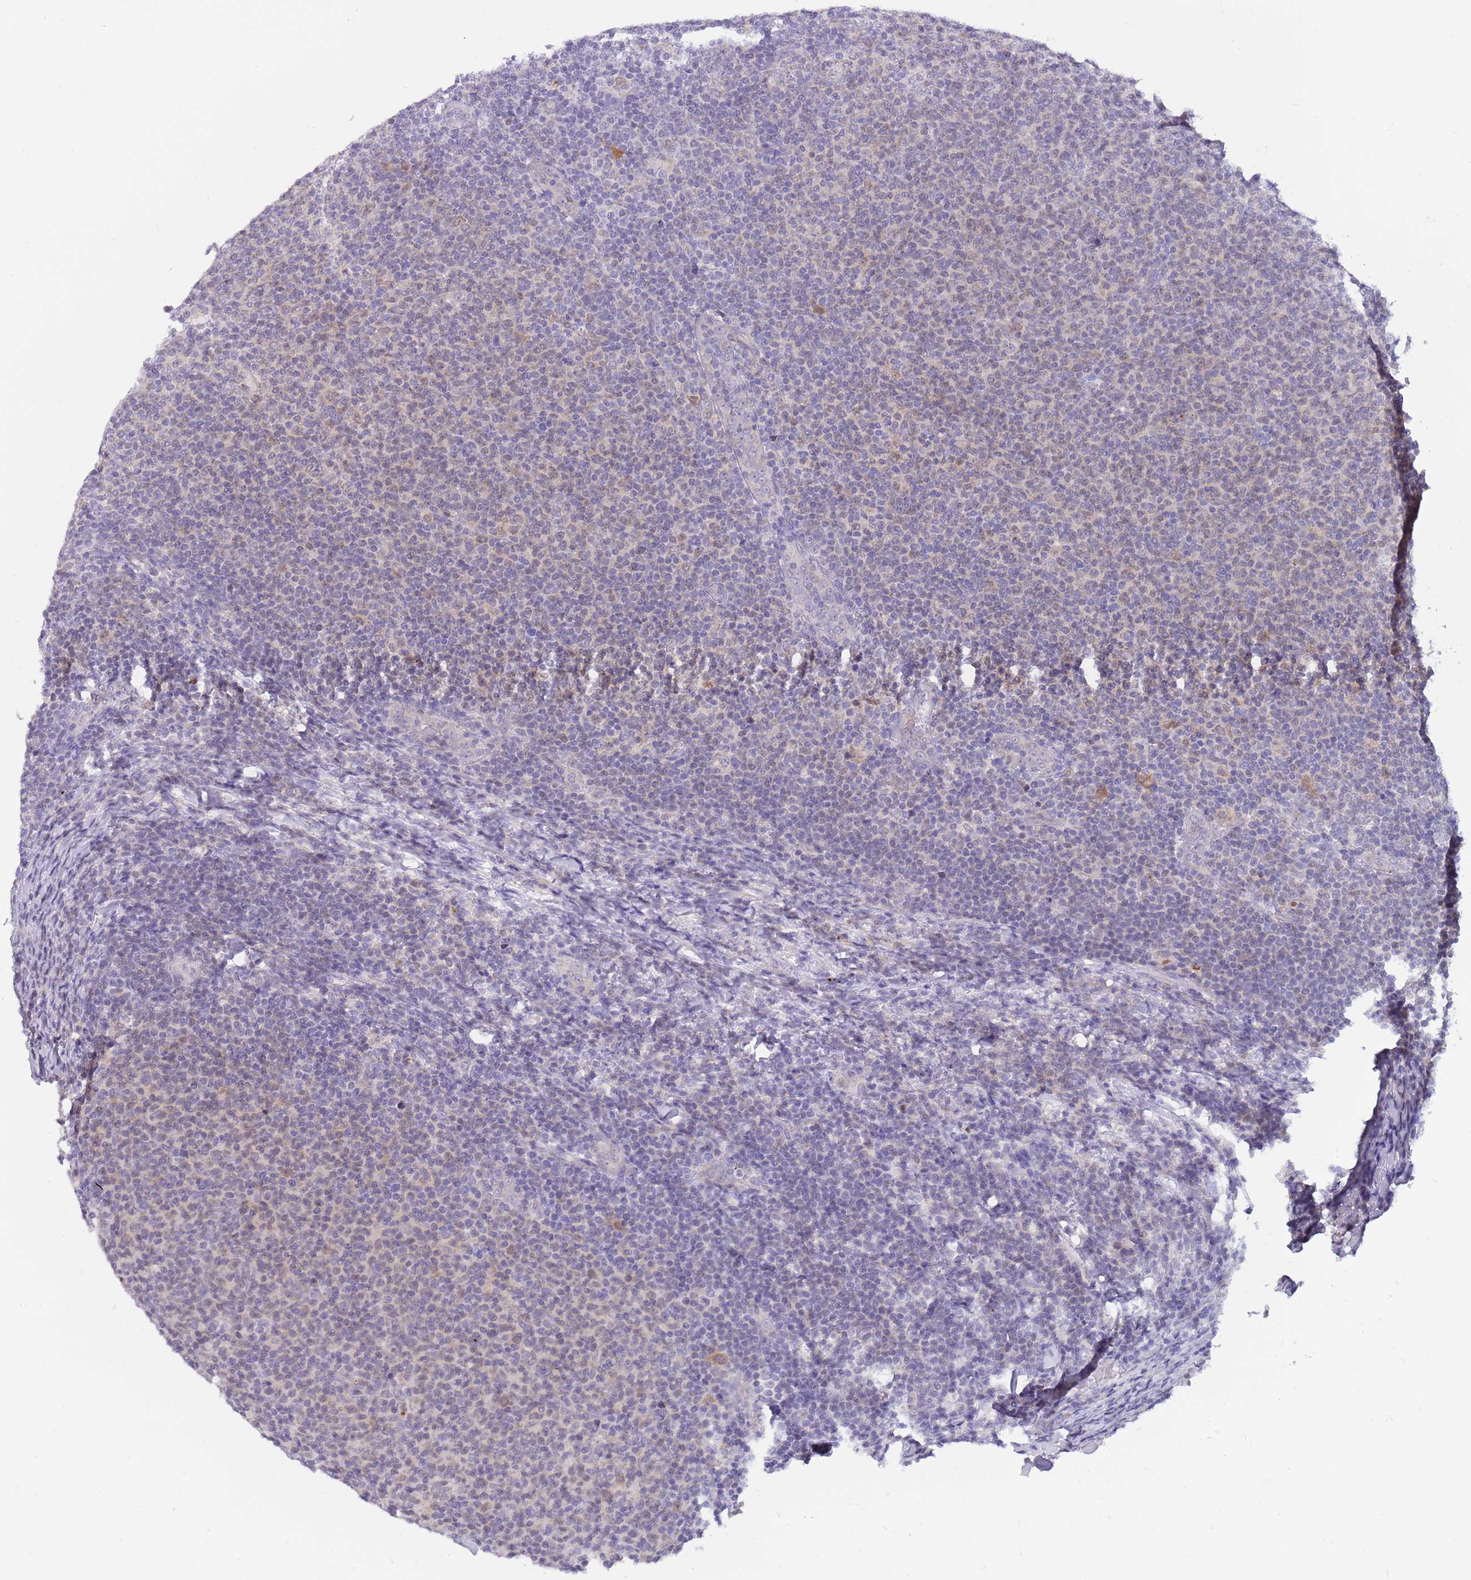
{"staining": {"intensity": "negative", "quantity": "none", "location": "none"}, "tissue": "lymphoma", "cell_type": "Tumor cells", "image_type": "cancer", "snomed": [{"axis": "morphology", "description": "Malignant lymphoma, non-Hodgkin's type, Low grade"}, {"axis": "topography", "description": "Lymph node"}], "caption": "Immunohistochemical staining of human lymphoma shows no significant staining in tumor cells.", "gene": "DDHD1", "patient": {"sex": "male", "age": 66}}